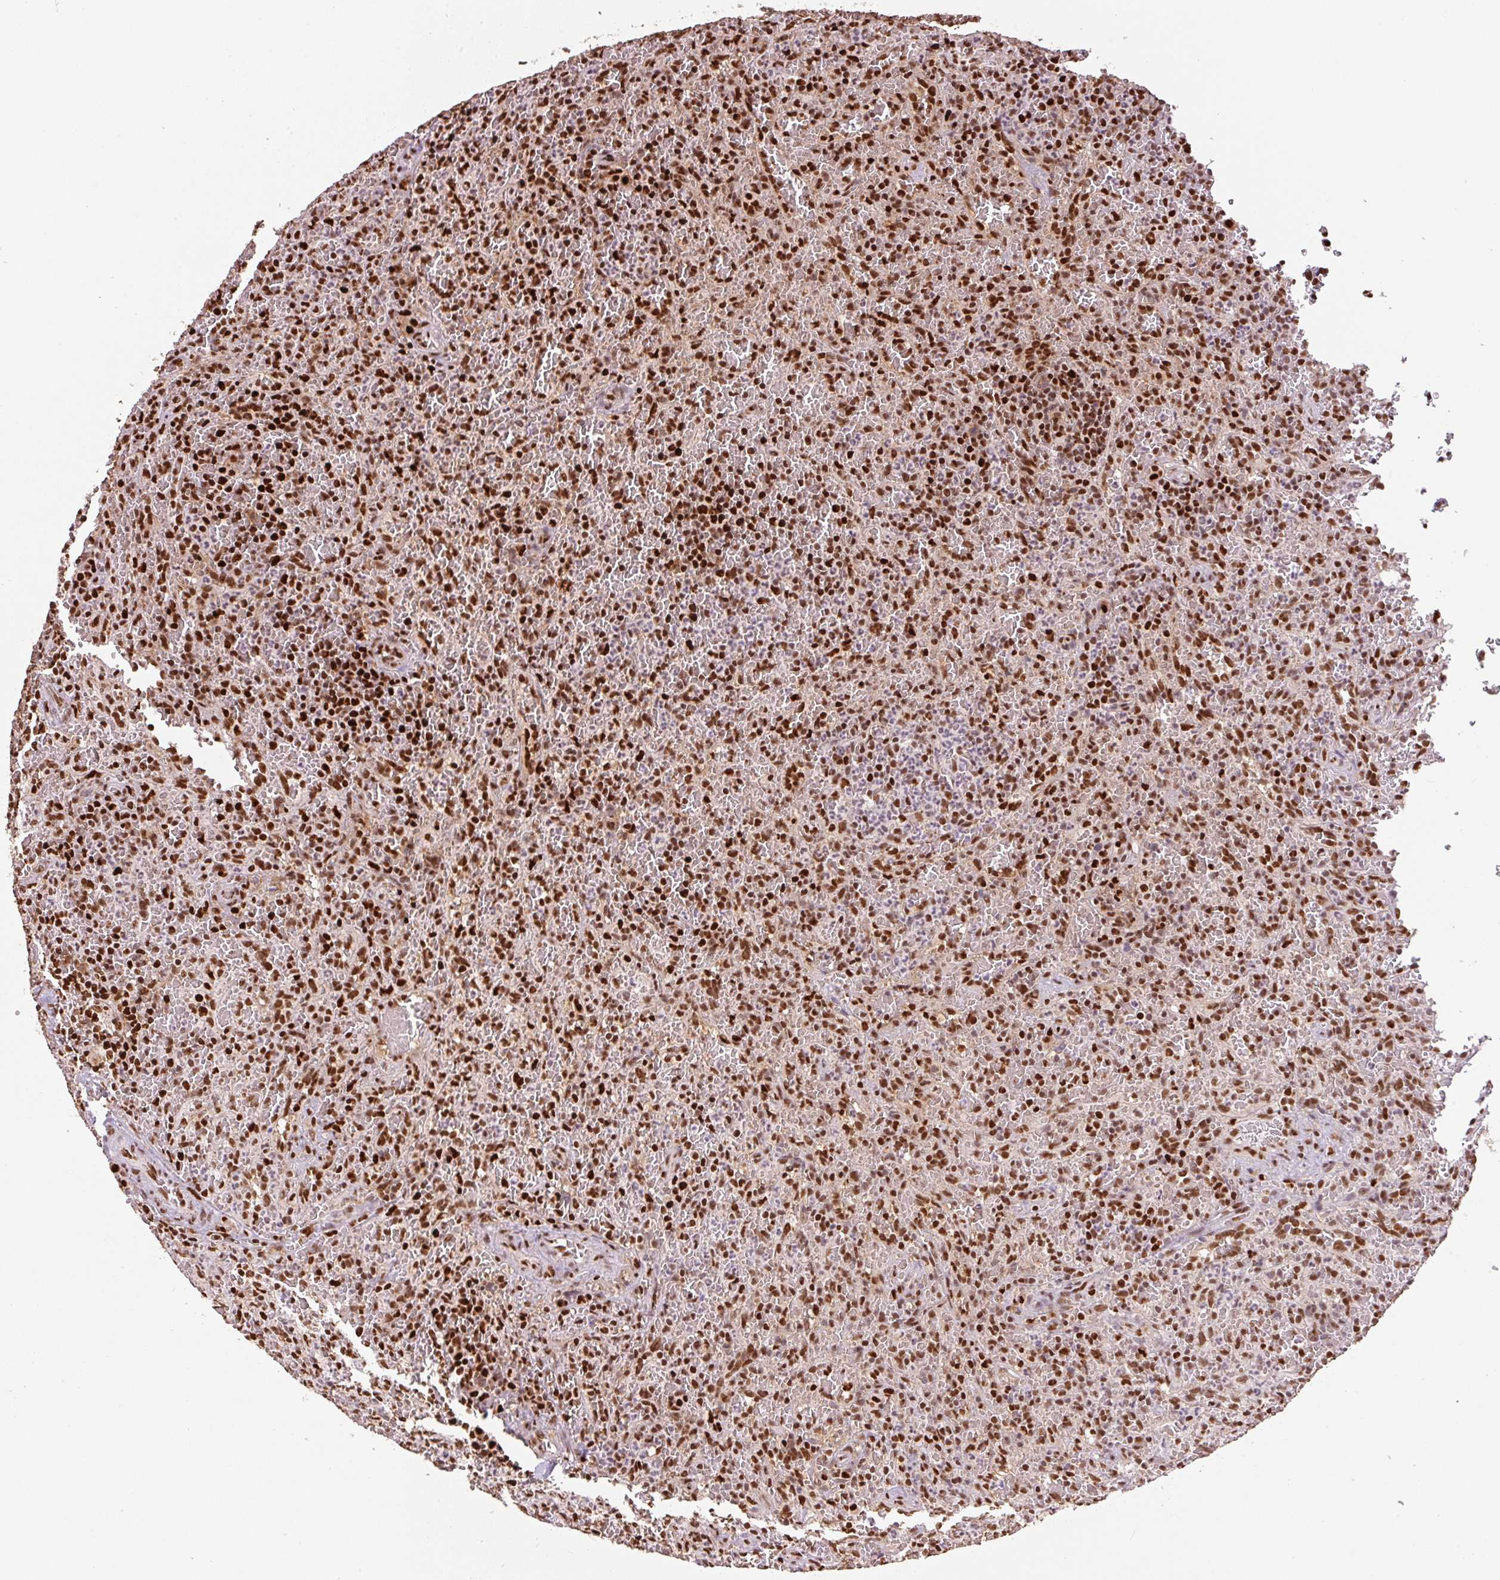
{"staining": {"intensity": "strong", "quantity": ">75%", "location": "nuclear"}, "tissue": "lymphoma", "cell_type": "Tumor cells", "image_type": "cancer", "snomed": [{"axis": "morphology", "description": "Malignant lymphoma, non-Hodgkin's type, Low grade"}, {"axis": "topography", "description": "Spleen"}], "caption": "A photomicrograph of lymphoma stained for a protein demonstrates strong nuclear brown staining in tumor cells.", "gene": "GPR139", "patient": {"sex": "female", "age": 64}}